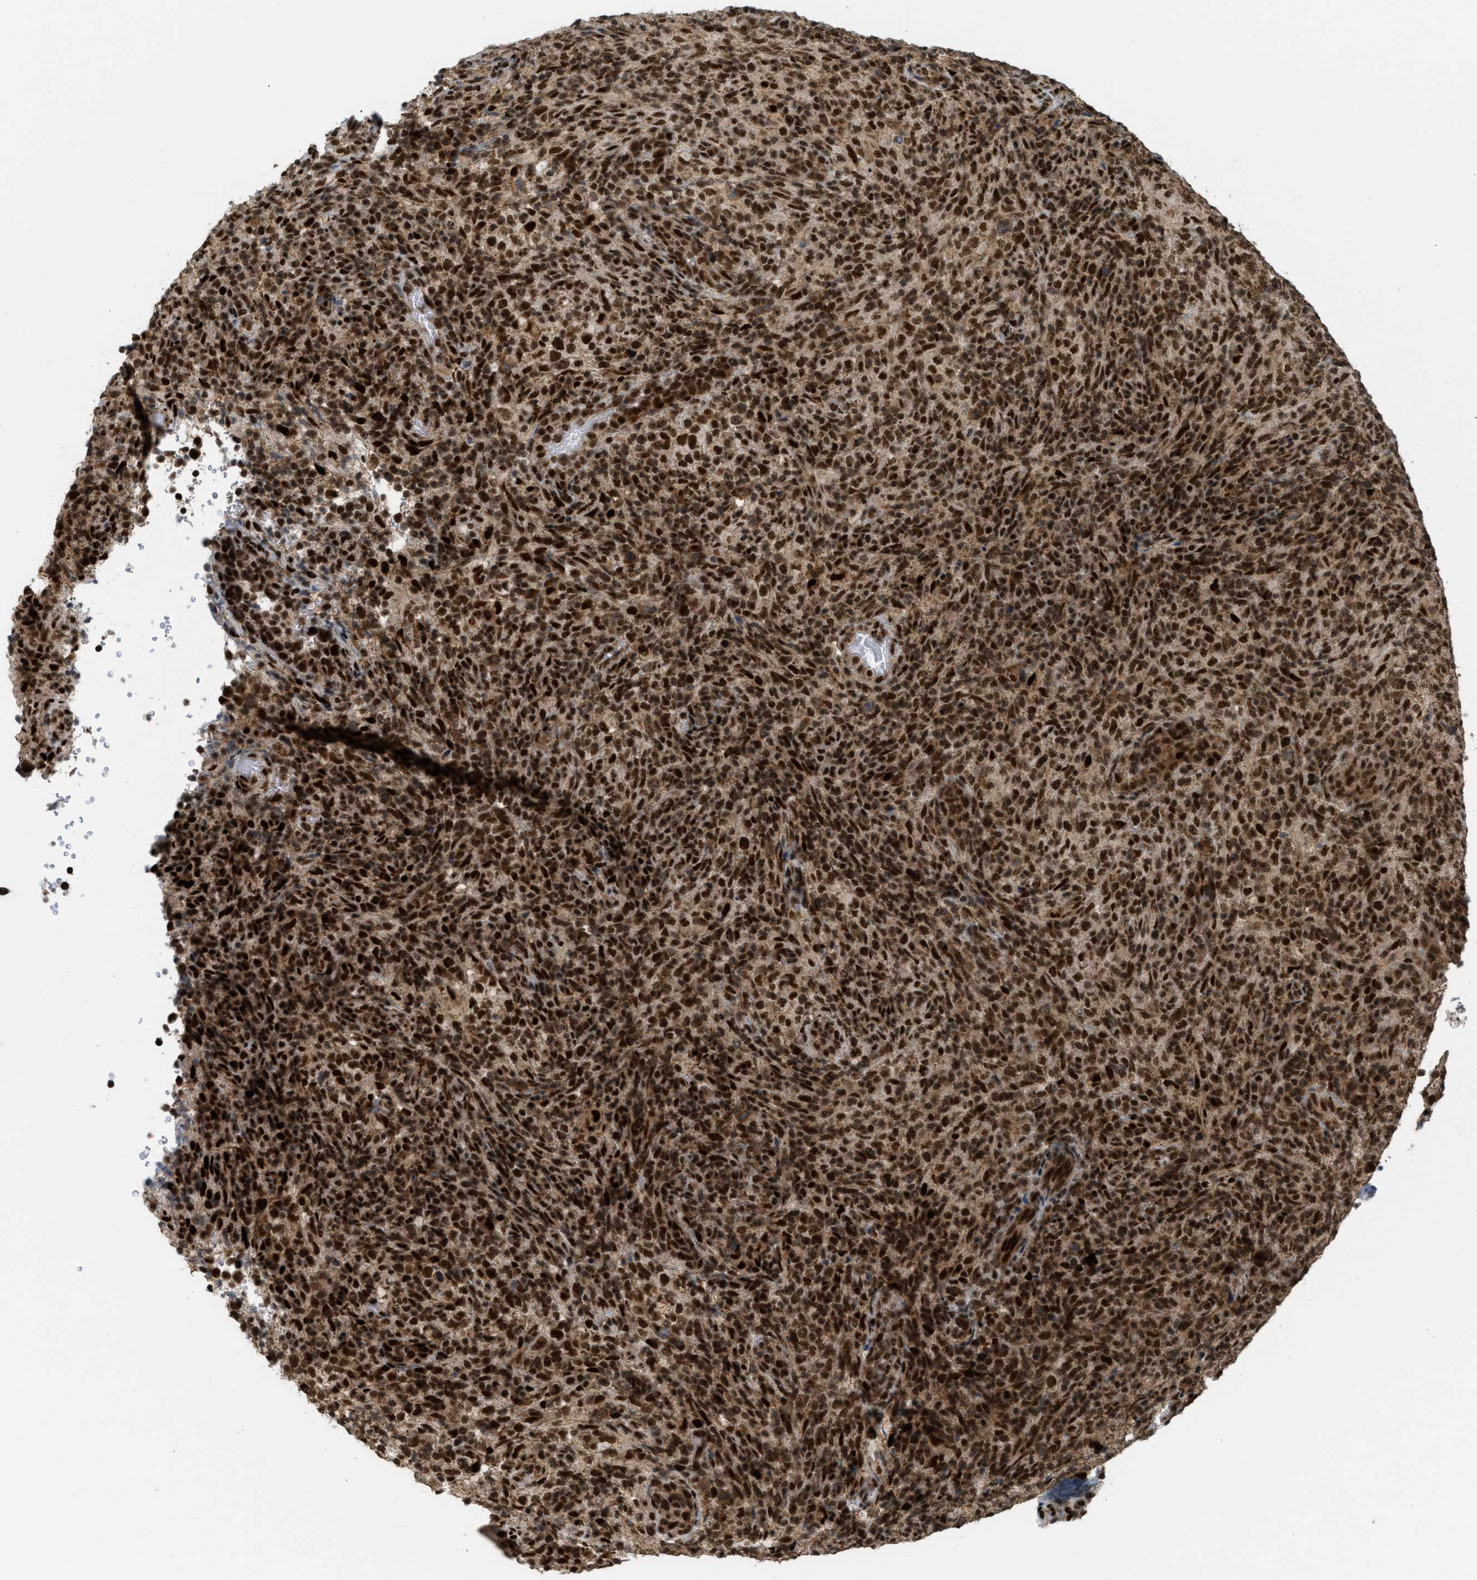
{"staining": {"intensity": "strong", "quantity": ">75%", "location": "cytoplasmic/membranous,nuclear"}, "tissue": "lymphoma", "cell_type": "Tumor cells", "image_type": "cancer", "snomed": [{"axis": "morphology", "description": "Malignant lymphoma, non-Hodgkin's type, High grade"}, {"axis": "topography", "description": "Lymph node"}], "caption": "This micrograph shows IHC staining of malignant lymphoma, non-Hodgkin's type (high-grade), with high strong cytoplasmic/membranous and nuclear expression in about >75% of tumor cells.", "gene": "TLK1", "patient": {"sex": "female", "age": 76}}